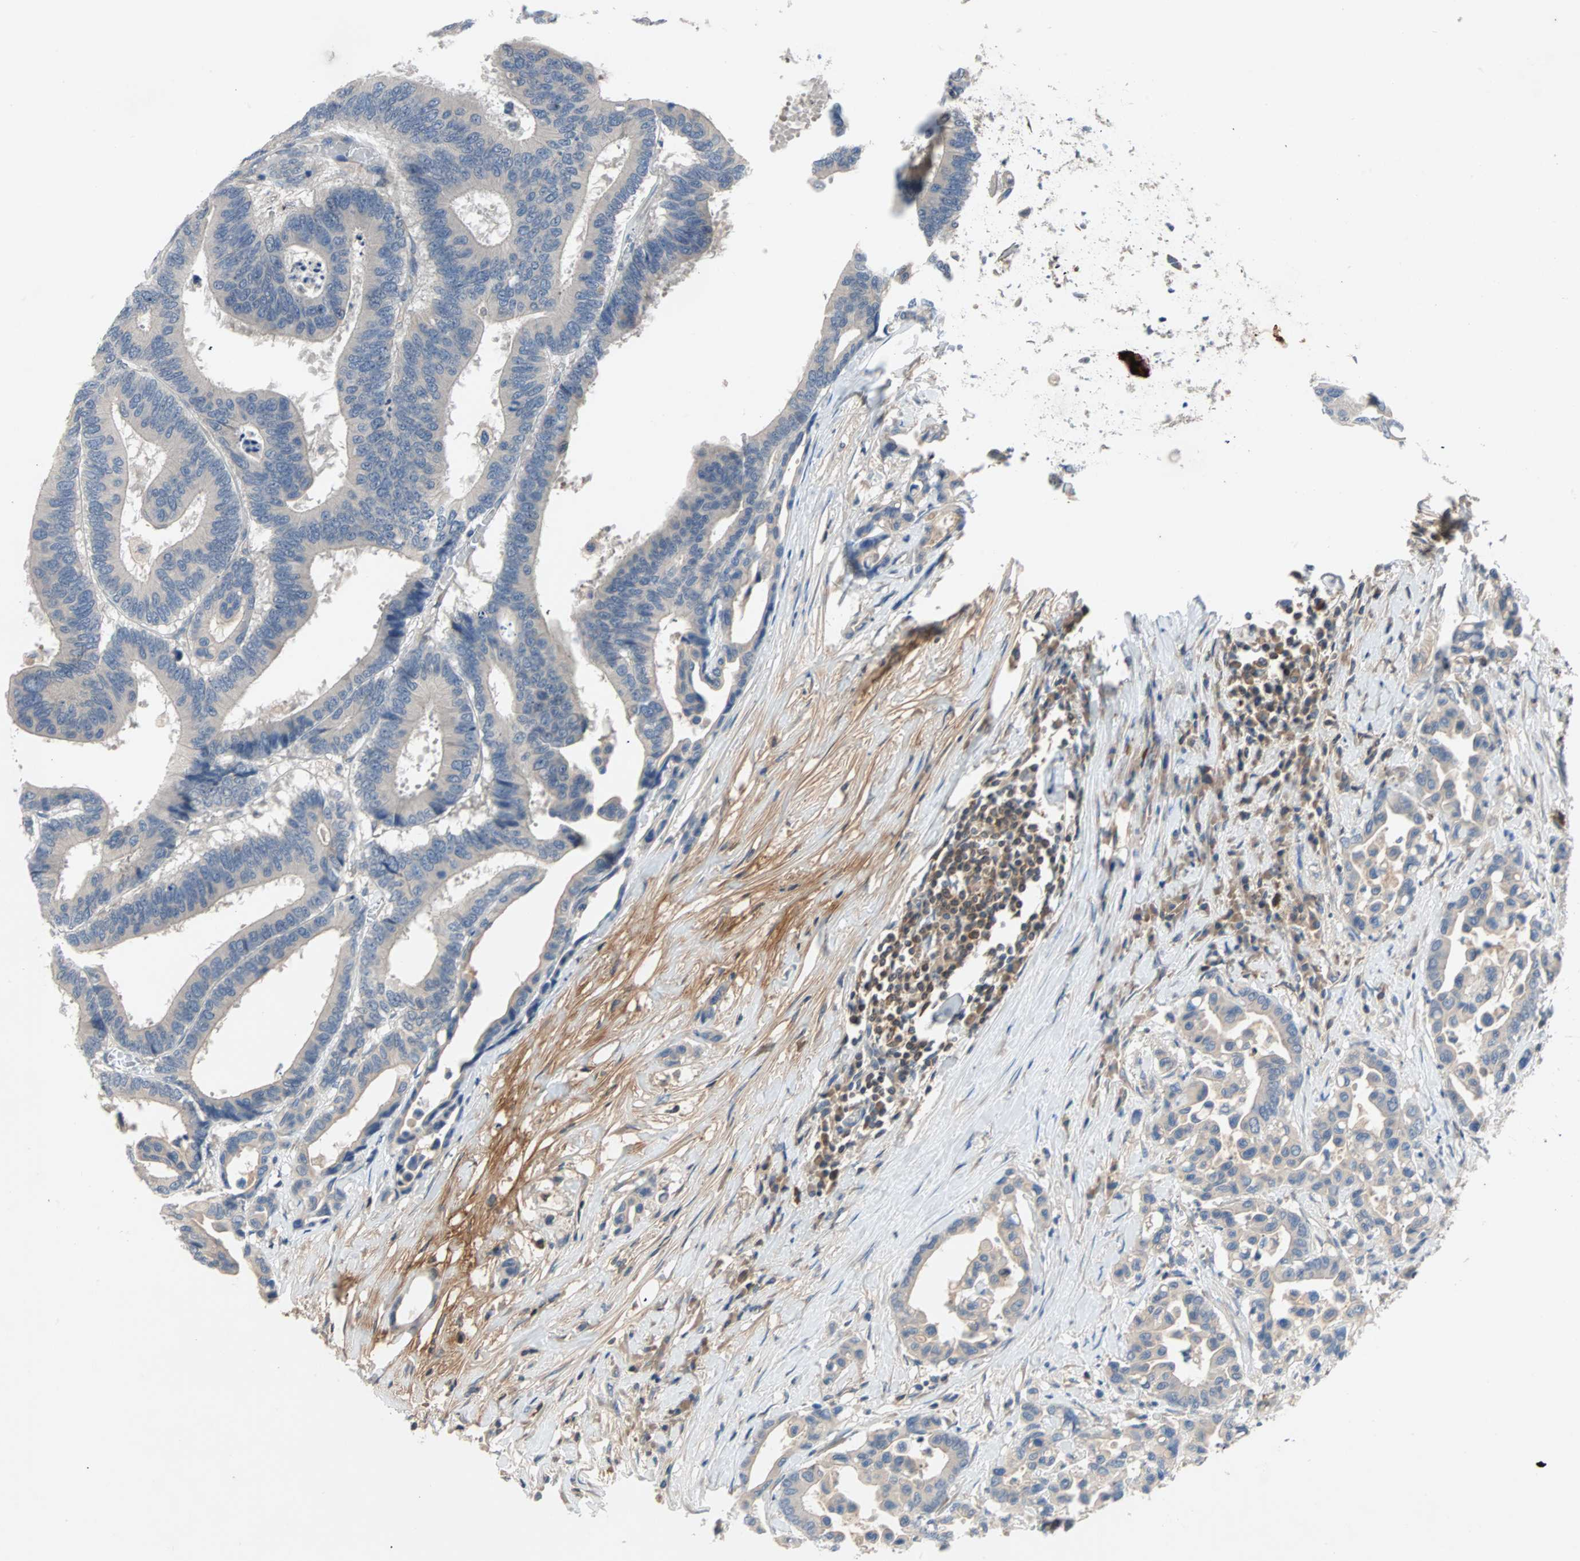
{"staining": {"intensity": "negative", "quantity": "none", "location": "none"}, "tissue": "colorectal cancer", "cell_type": "Tumor cells", "image_type": "cancer", "snomed": [{"axis": "morphology", "description": "Normal tissue, NOS"}, {"axis": "morphology", "description": "Adenocarcinoma, NOS"}, {"axis": "topography", "description": "Colon"}], "caption": "Image shows no protein positivity in tumor cells of colorectal adenocarcinoma tissue.", "gene": "MAP4K1", "patient": {"sex": "male", "age": 82}}